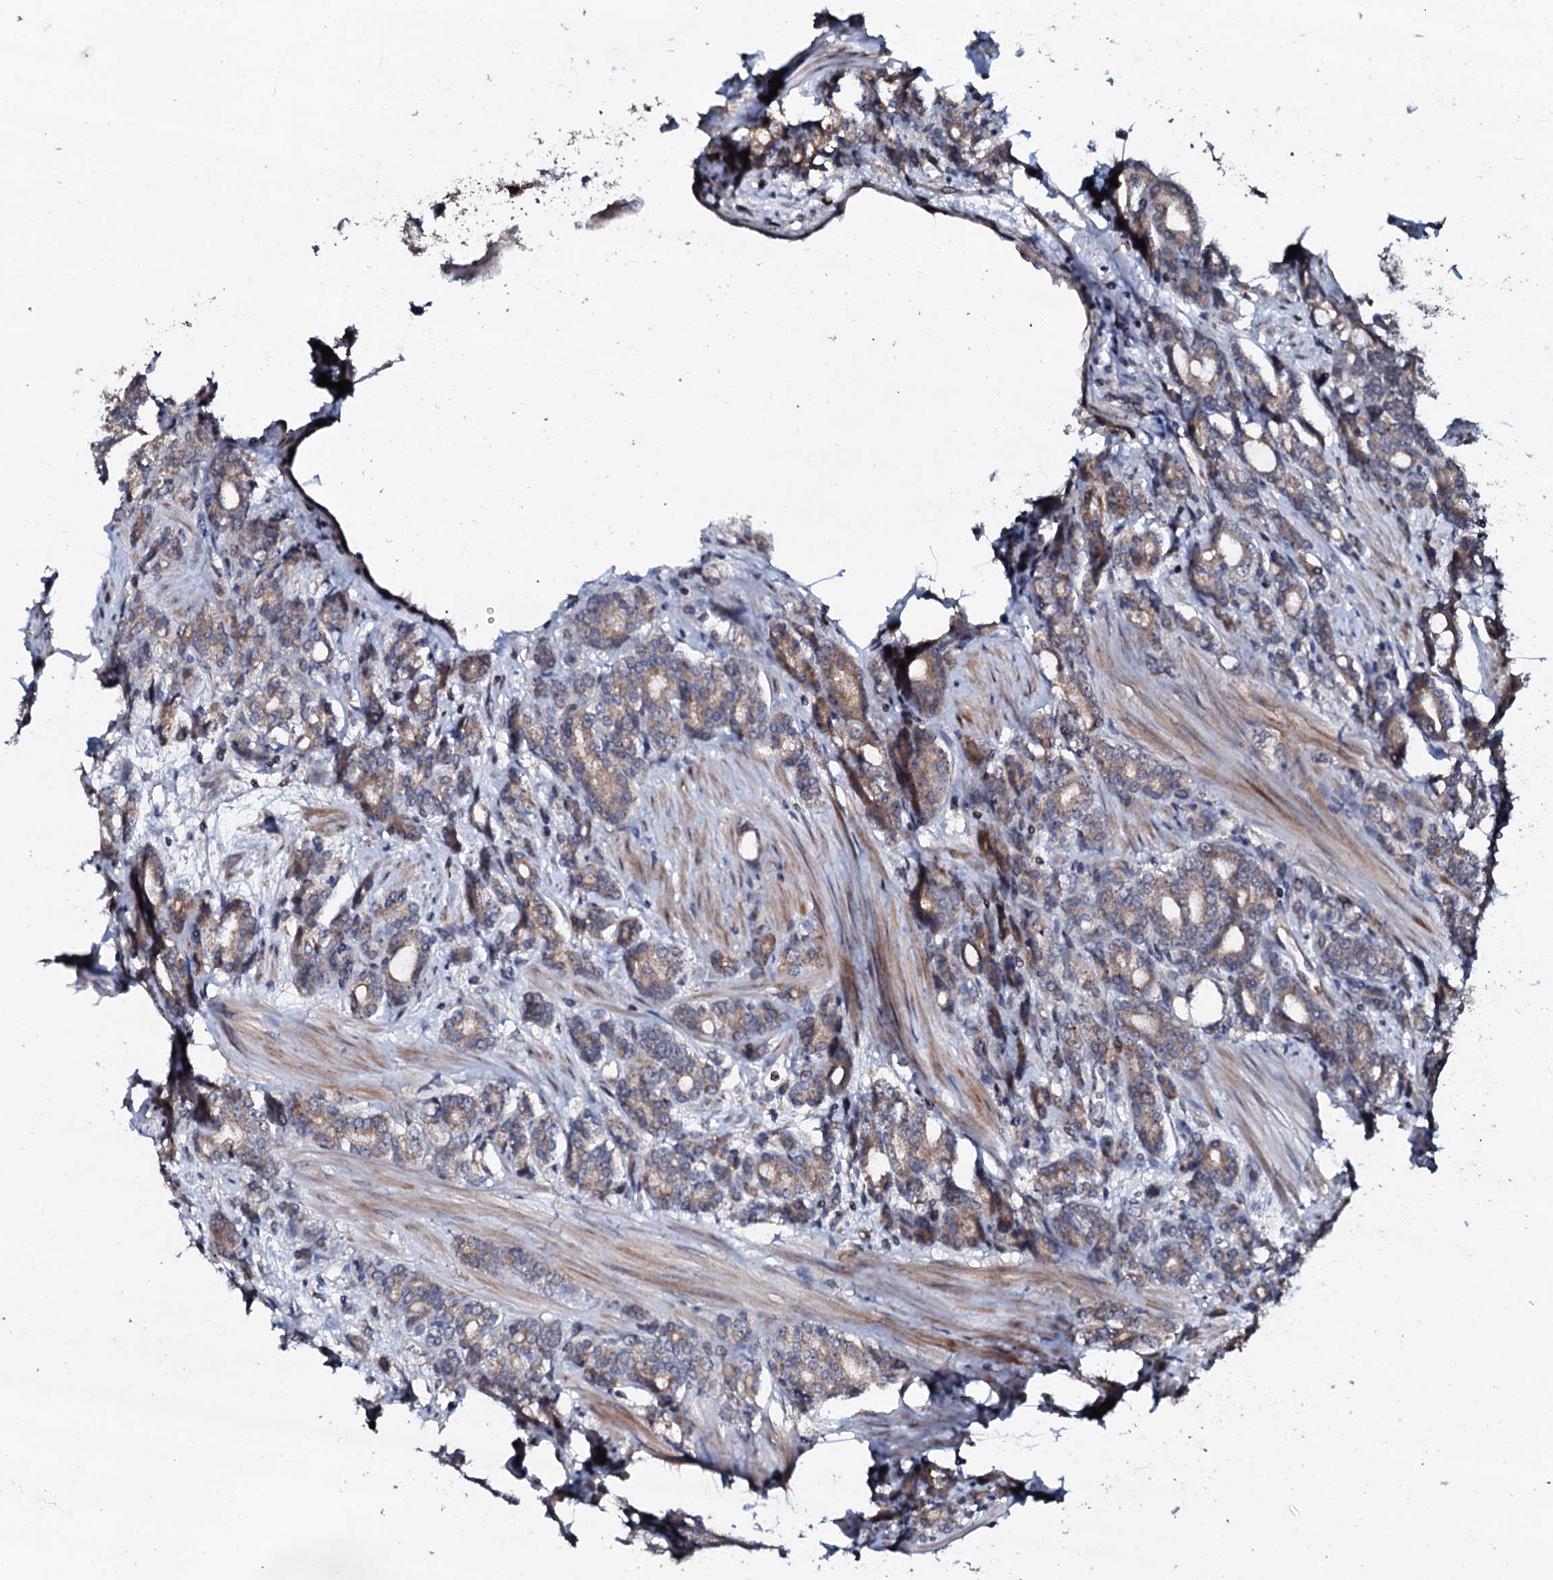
{"staining": {"intensity": "weak", "quantity": "25%-75%", "location": "cytoplasmic/membranous"}, "tissue": "prostate cancer", "cell_type": "Tumor cells", "image_type": "cancer", "snomed": [{"axis": "morphology", "description": "Adenocarcinoma, High grade"}, {"axis": "topography", "description": "Prostate"}], "caption": "Approximately 25%-75% of tumor cells in human prostate cancer (adenocarcinoma (high-grade)) display weak cytoplasmic/membranous protein expression as visualized by brown immunohistochemical staining.", "gene": "SDHAF2", "patient": {"sex": "male", "age": 62}}